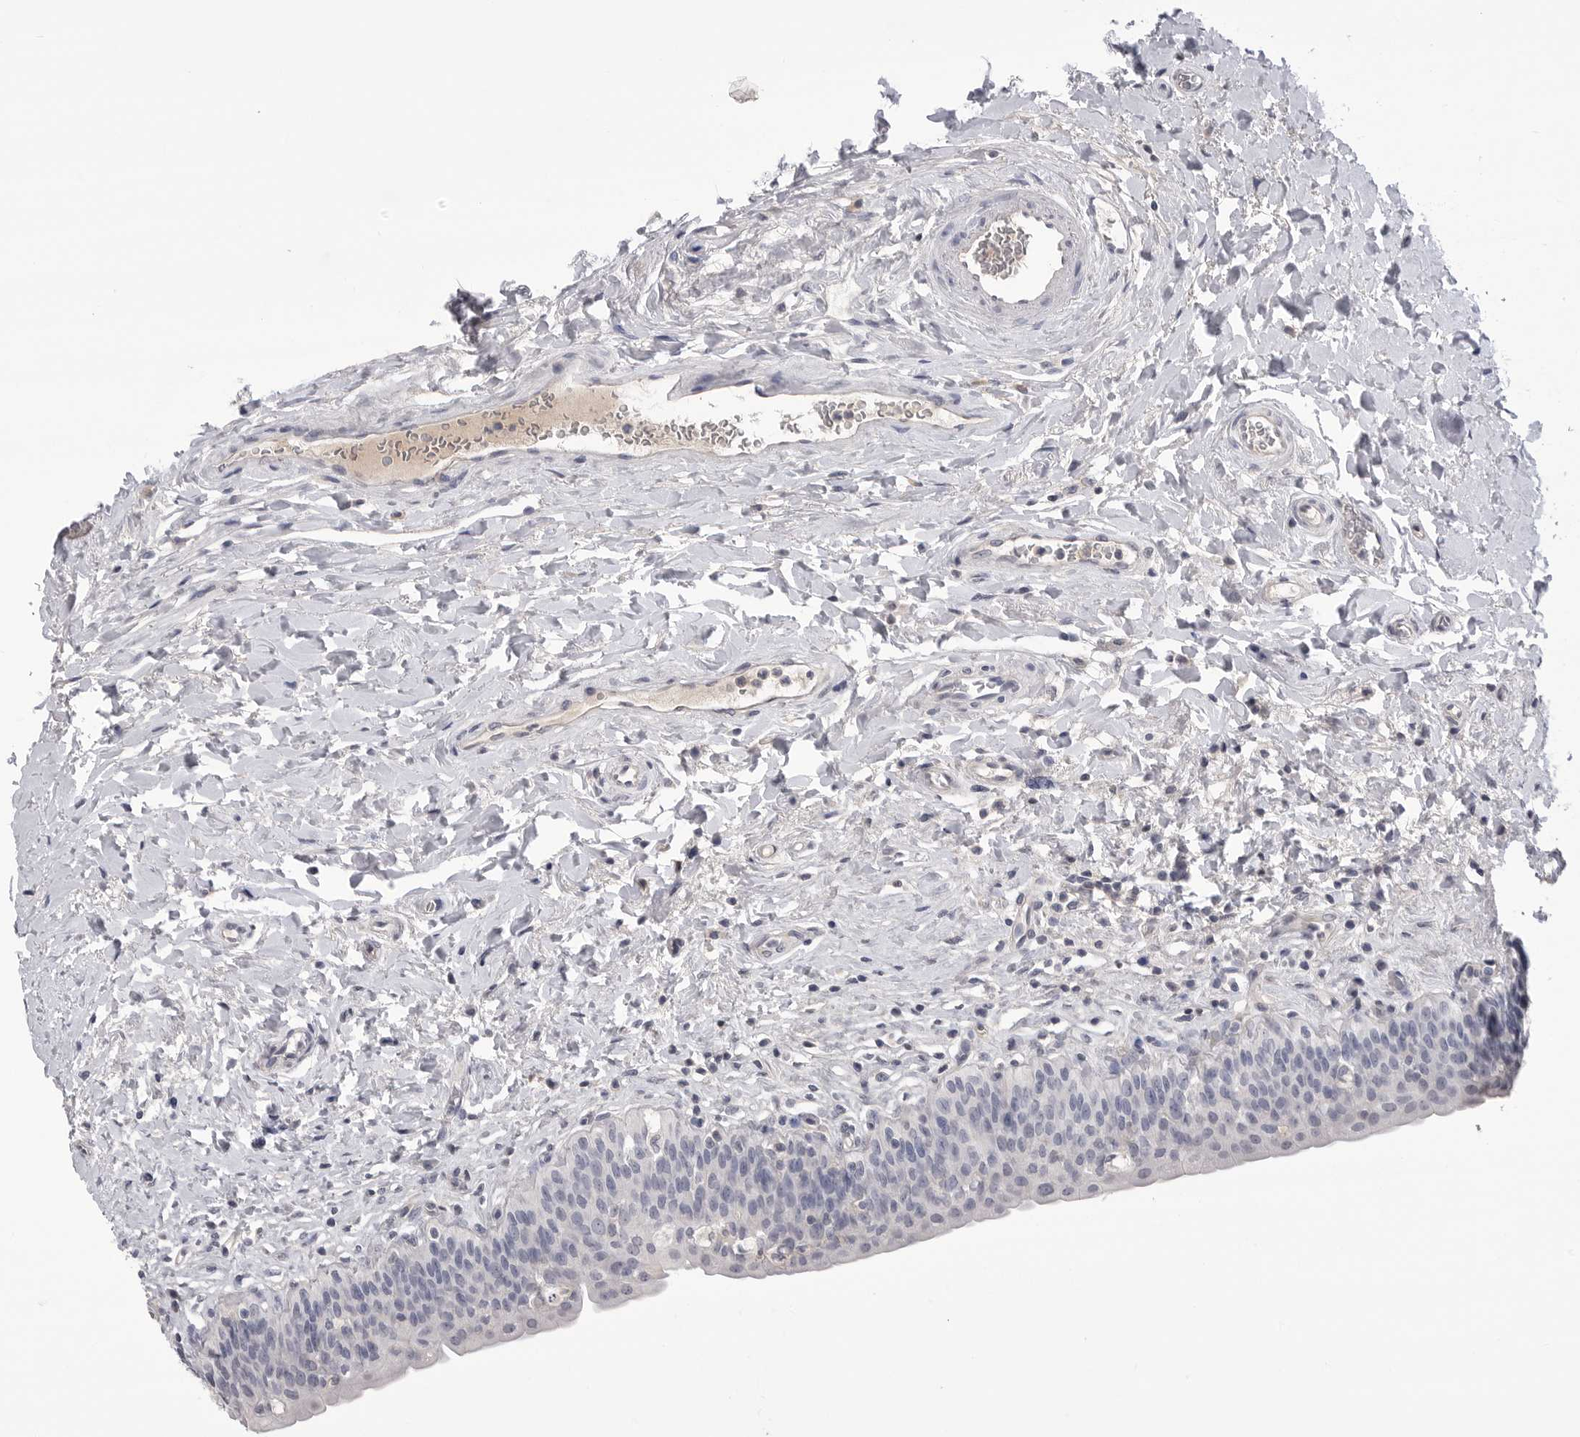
{"staining": {"intensity": "negative", "quantity": "none", "location": "none"}, "tissue": "urinary bladder", "cell_type": "Urothelial cells", "image_type": "normal", "snomed": [{"axis": "morphology", "description": "Normal tissue, NOS"}, {"axis": "topography", "description": "Urinary bladder"}], "caption": "The micrograph exhibits no significant staining in urothelial cells of urinary bladder. (DAB (3,3'-diaminobenzidine) immunohistochemistry (IHC), high magnification).", "gene": "DLGAP3", "patient": {"sex": "male", "age": 83}}